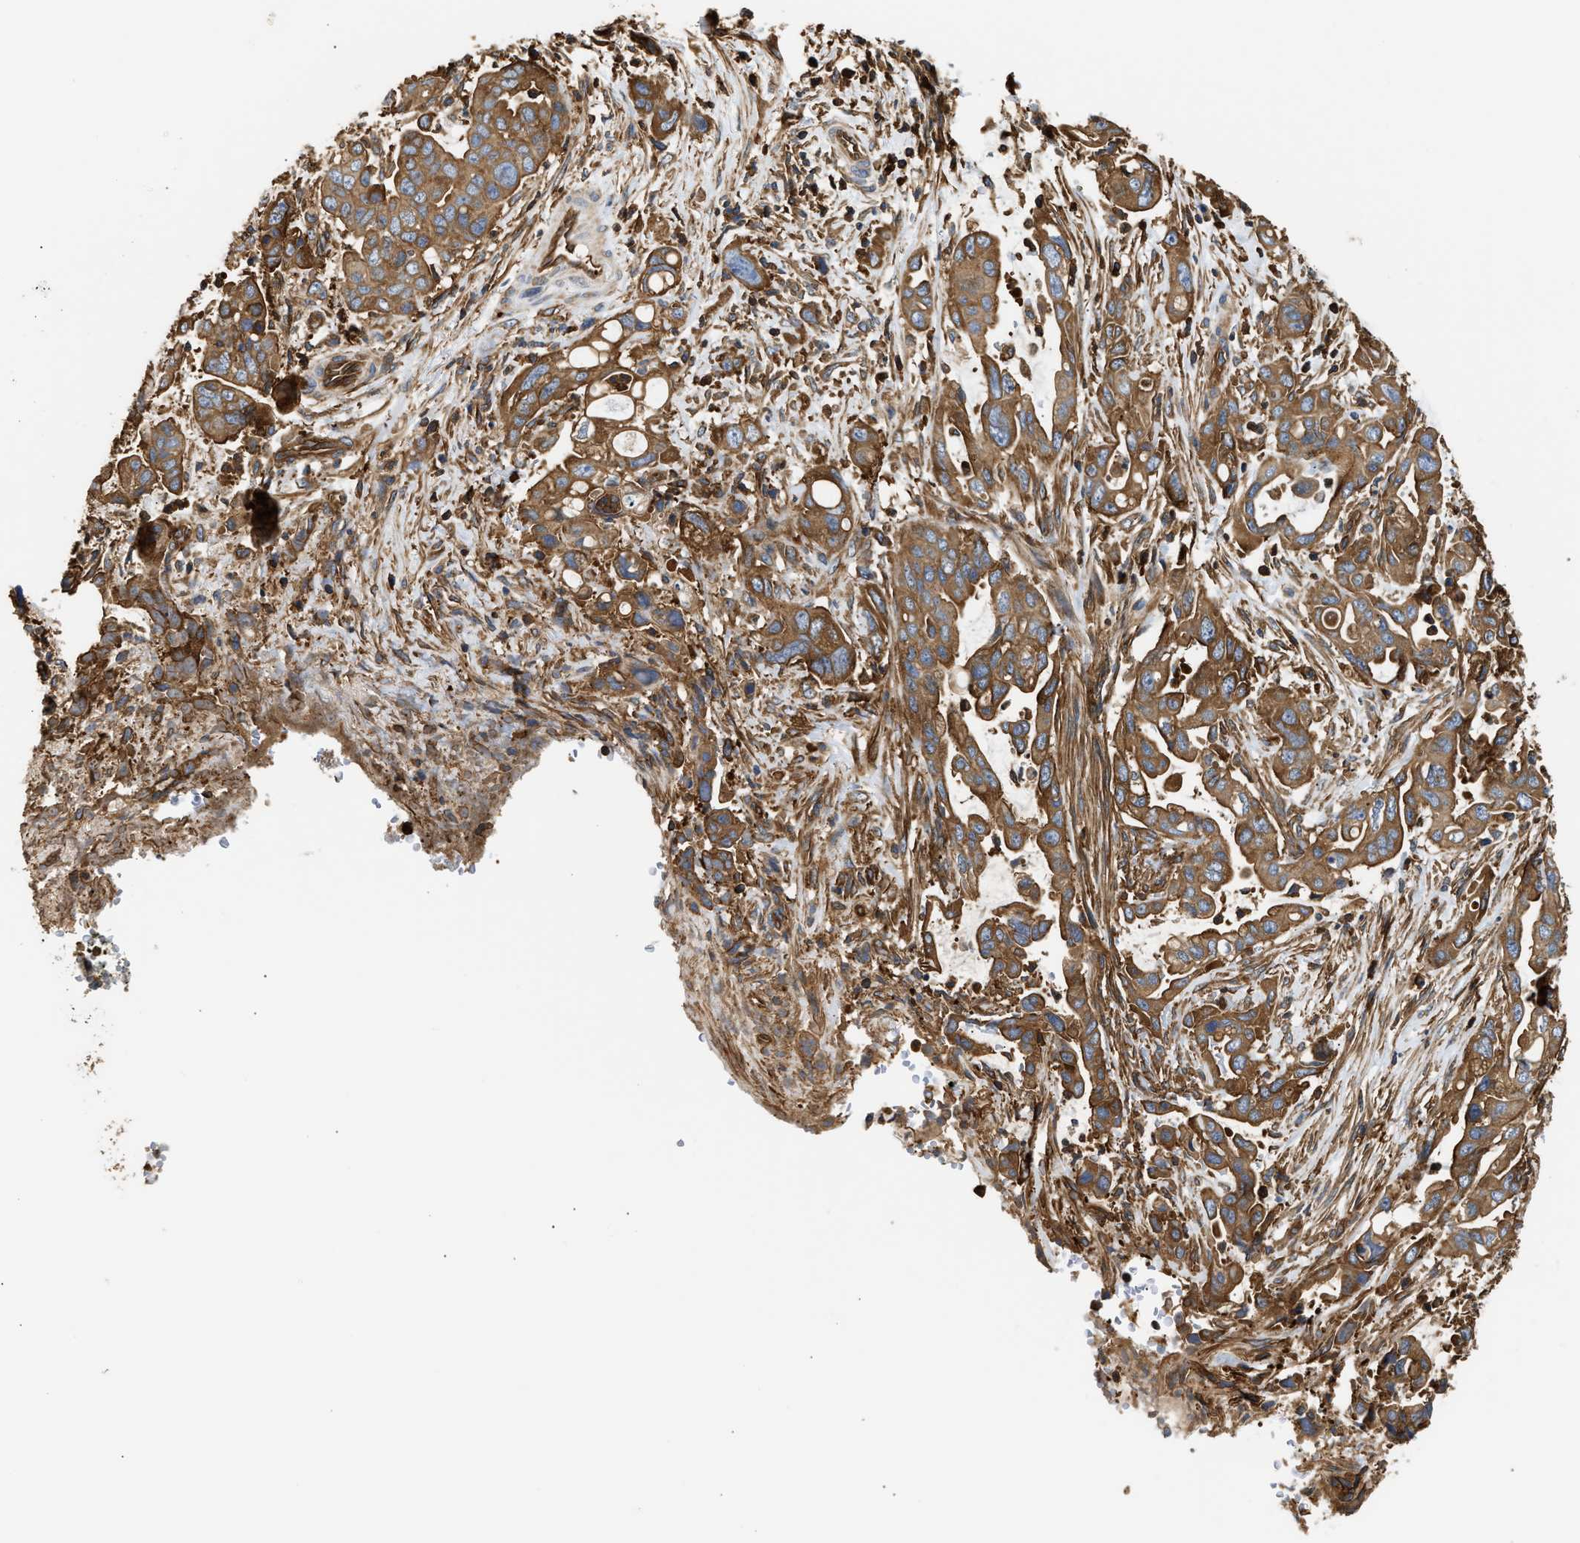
{"staining": {"intensity": "moderate", "quantity": ">75%", "location": "cytoplasmic/membranous"}, "tissue": "pancreatic cancer", "cell_type": "Tumor cells", "image_type": "cancer", "snomed": [{"axis": "morphology", "description": "Adenocarcinoma, NOS"}, {"axis": "topography", "description": "Pancreas"}], "caption": "Immunohistochemical staining of adenocarcinoma (pancreatic) demonstrates moderate cytoplasmic/membranous protein staining in about >75% of tumor cells.", "gene": "SAMD9L", "patient": {"sex": "female", "age": 70}}